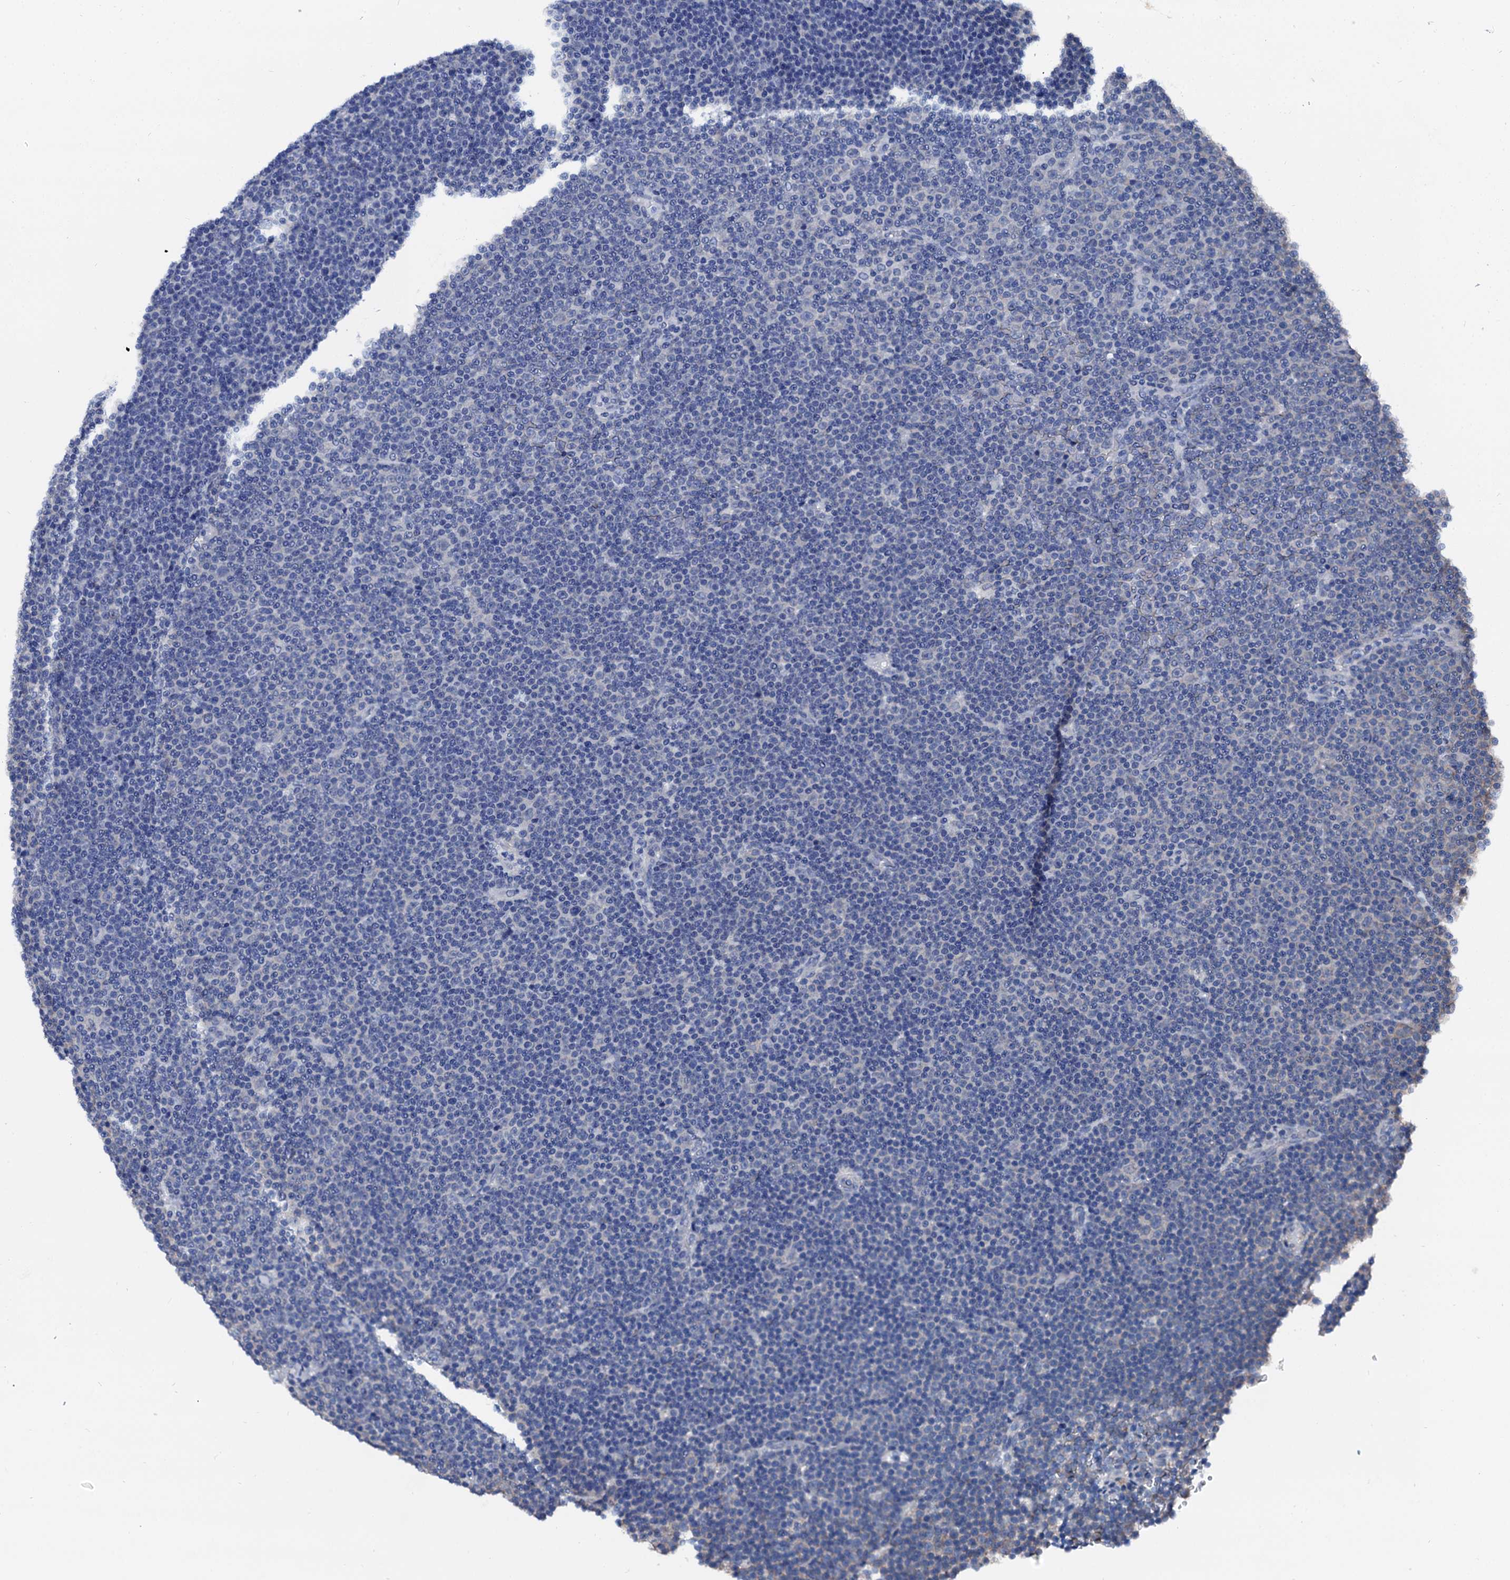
{"staining": {"intensity": "negative", "quantity": "none", "location": "none"}, "tissue": "lymphoma", "cell_type": "Tumor cells", "image_type": "cancer", "snomed": [{"axis": "morphology", "description": "Malignant lymphoma, non-Hodgkin's type, Low grade"}, {"axis": "topography", "description": "Lymph node"}], "caption": "Immunohistochemistry (IHC) of human malignant lymphoma, non-Hodgkin's type (low-grade) exhibits no expression in tumor cells. The staining is performed using DAB (3,3'-diaminobenzidine) brown chromogen with nuclei counter-stained in using hematoxylin.", "gene": "CSN2", "patient": {"sex": "female", "age": 67}}